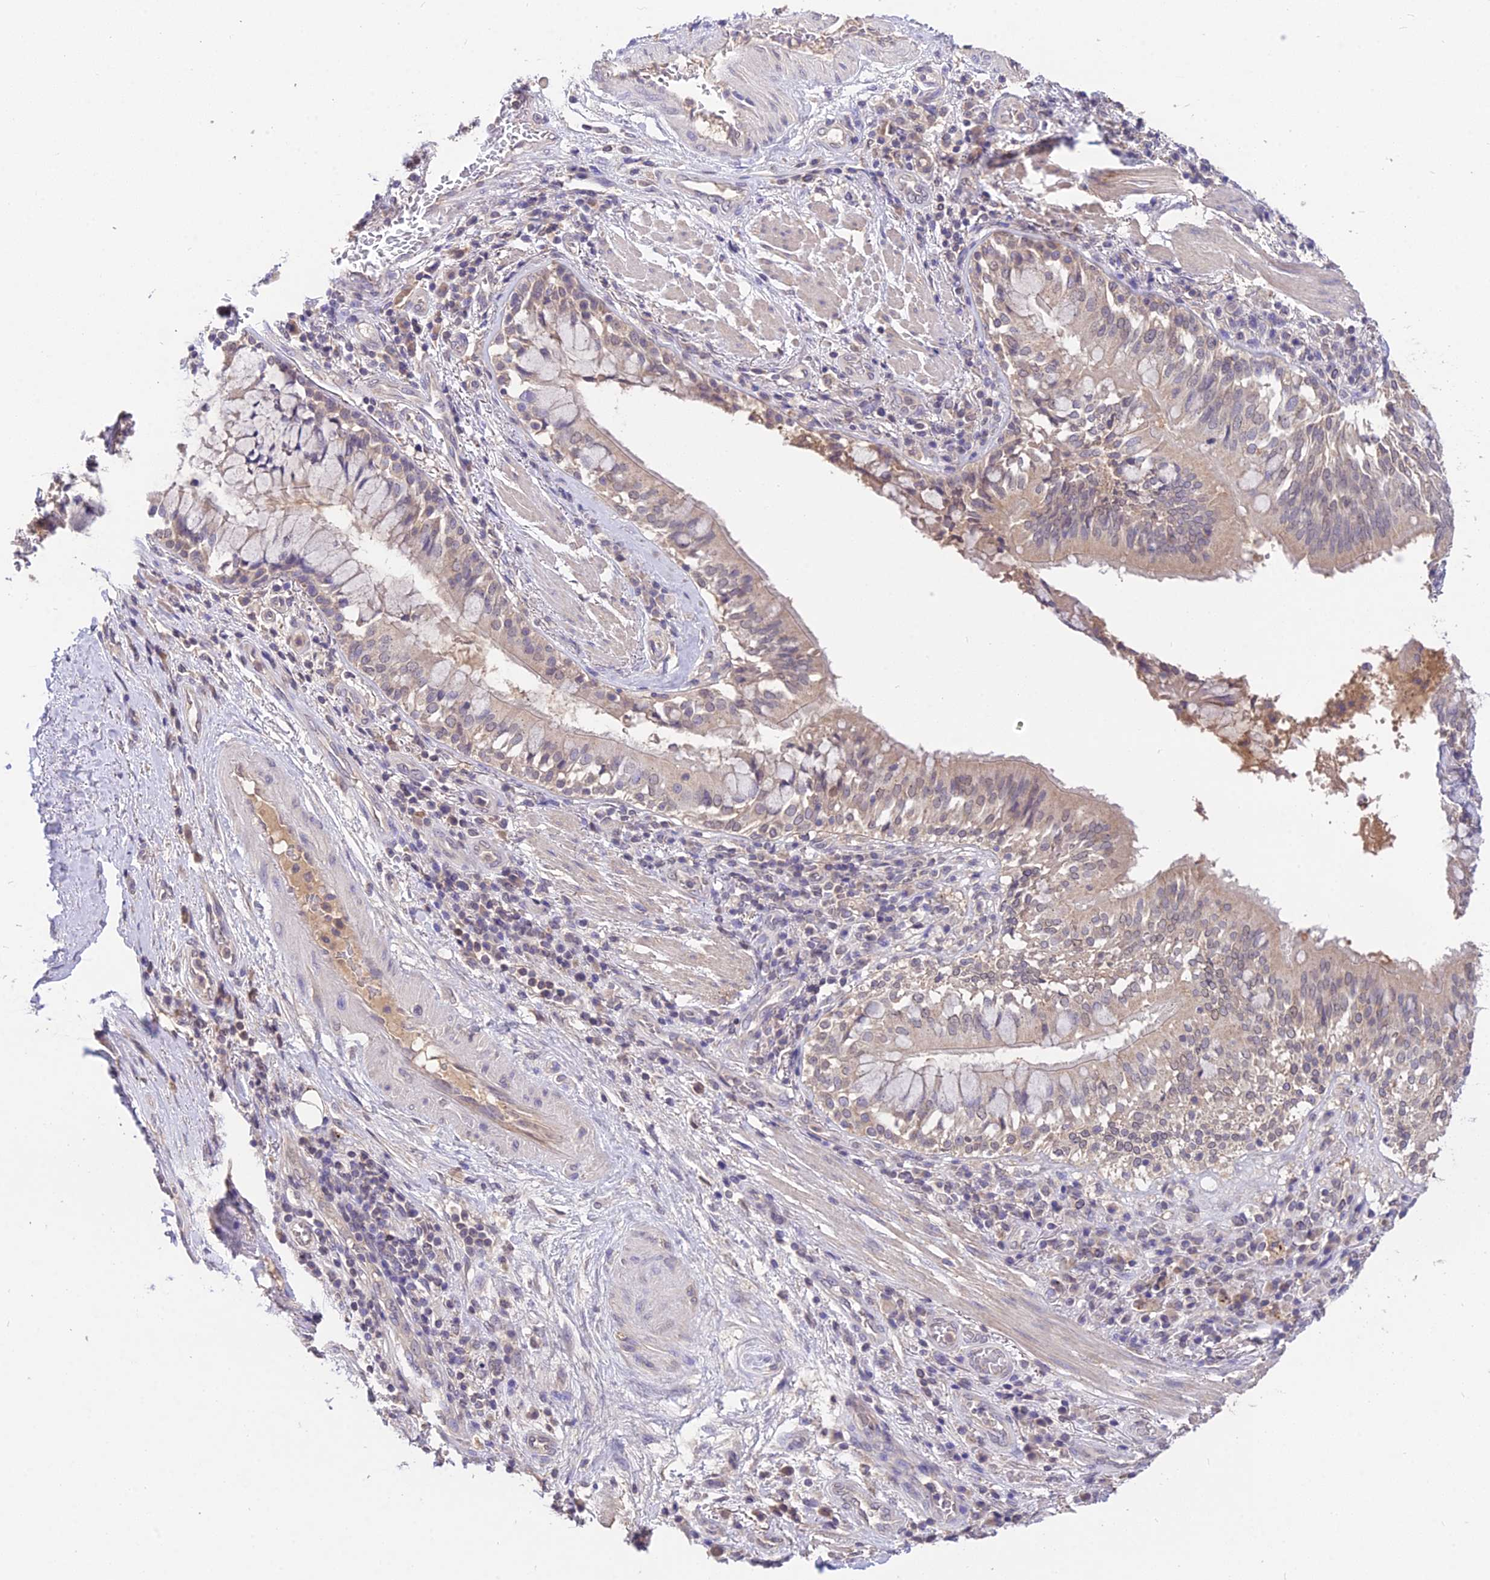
{"staining": {"intensity": "negative", "quantity": "none", "location": "none"}, "tissue": "adipose tissue", "cell_type": "Adipocytes", "image_type": "normal", "snomed": [{"axis": "morphology", "description": "Normal tissue, NOS"}, {"axis": "morphology", "description": "Squamous cell carcinoma, NOS"}, {"axis": "topography", "description": "Bronchus"}, {"axis": "topography", "description": "Lung"}], "caption": "IHC micrograph of normal adipose tissue stained for a protein (brown), which reveals no positivity in adipocytes.", "gene": "PGK1", "patient": {"sex": "male", "age": 64}}